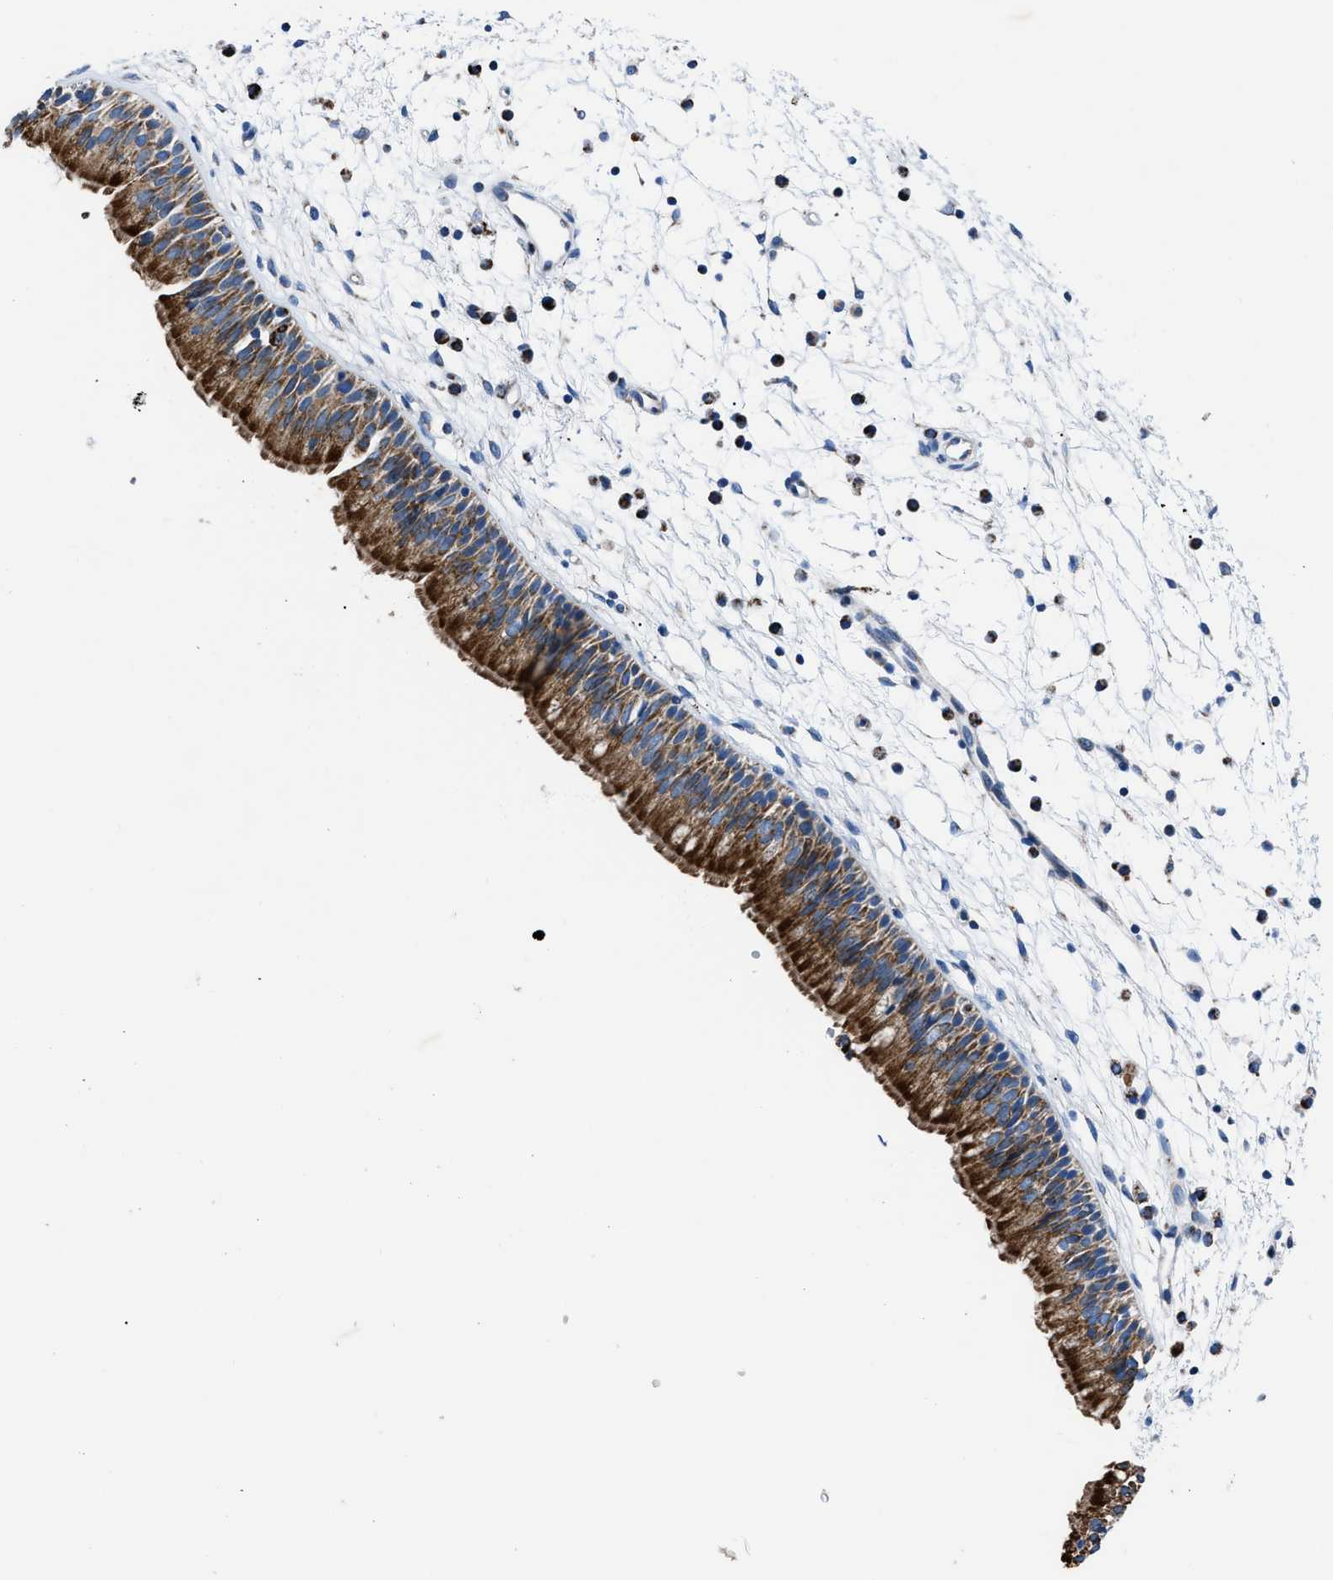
{"staining": {"intensity": "strong", "quantity": ">75%", "location": "cytoplasmic/membranous"}, "tissue": "nasopharynx", "cell_type": "Respiratory epithelial cells", "image_type": "normal", "snomed": [{"axis": "morphology", "description": "Normal tissue, NOS"}, {"axis": "topography", "description": "Nasopharynx"}], "caption": "Protein staining of normal nasopharynx demonstrates strong cytoplasmic/membranous expression in approximately >75% of respiratory epithelial cells. The protein of interest is stained brown, and the nuclei are stained in blue (DAB (3,3'-diaminobenzidine) IHC with brightfield microscopy, high magnification).", "gene": "ZDHHC3", "patient": {"sex": "male", "age": 21}}